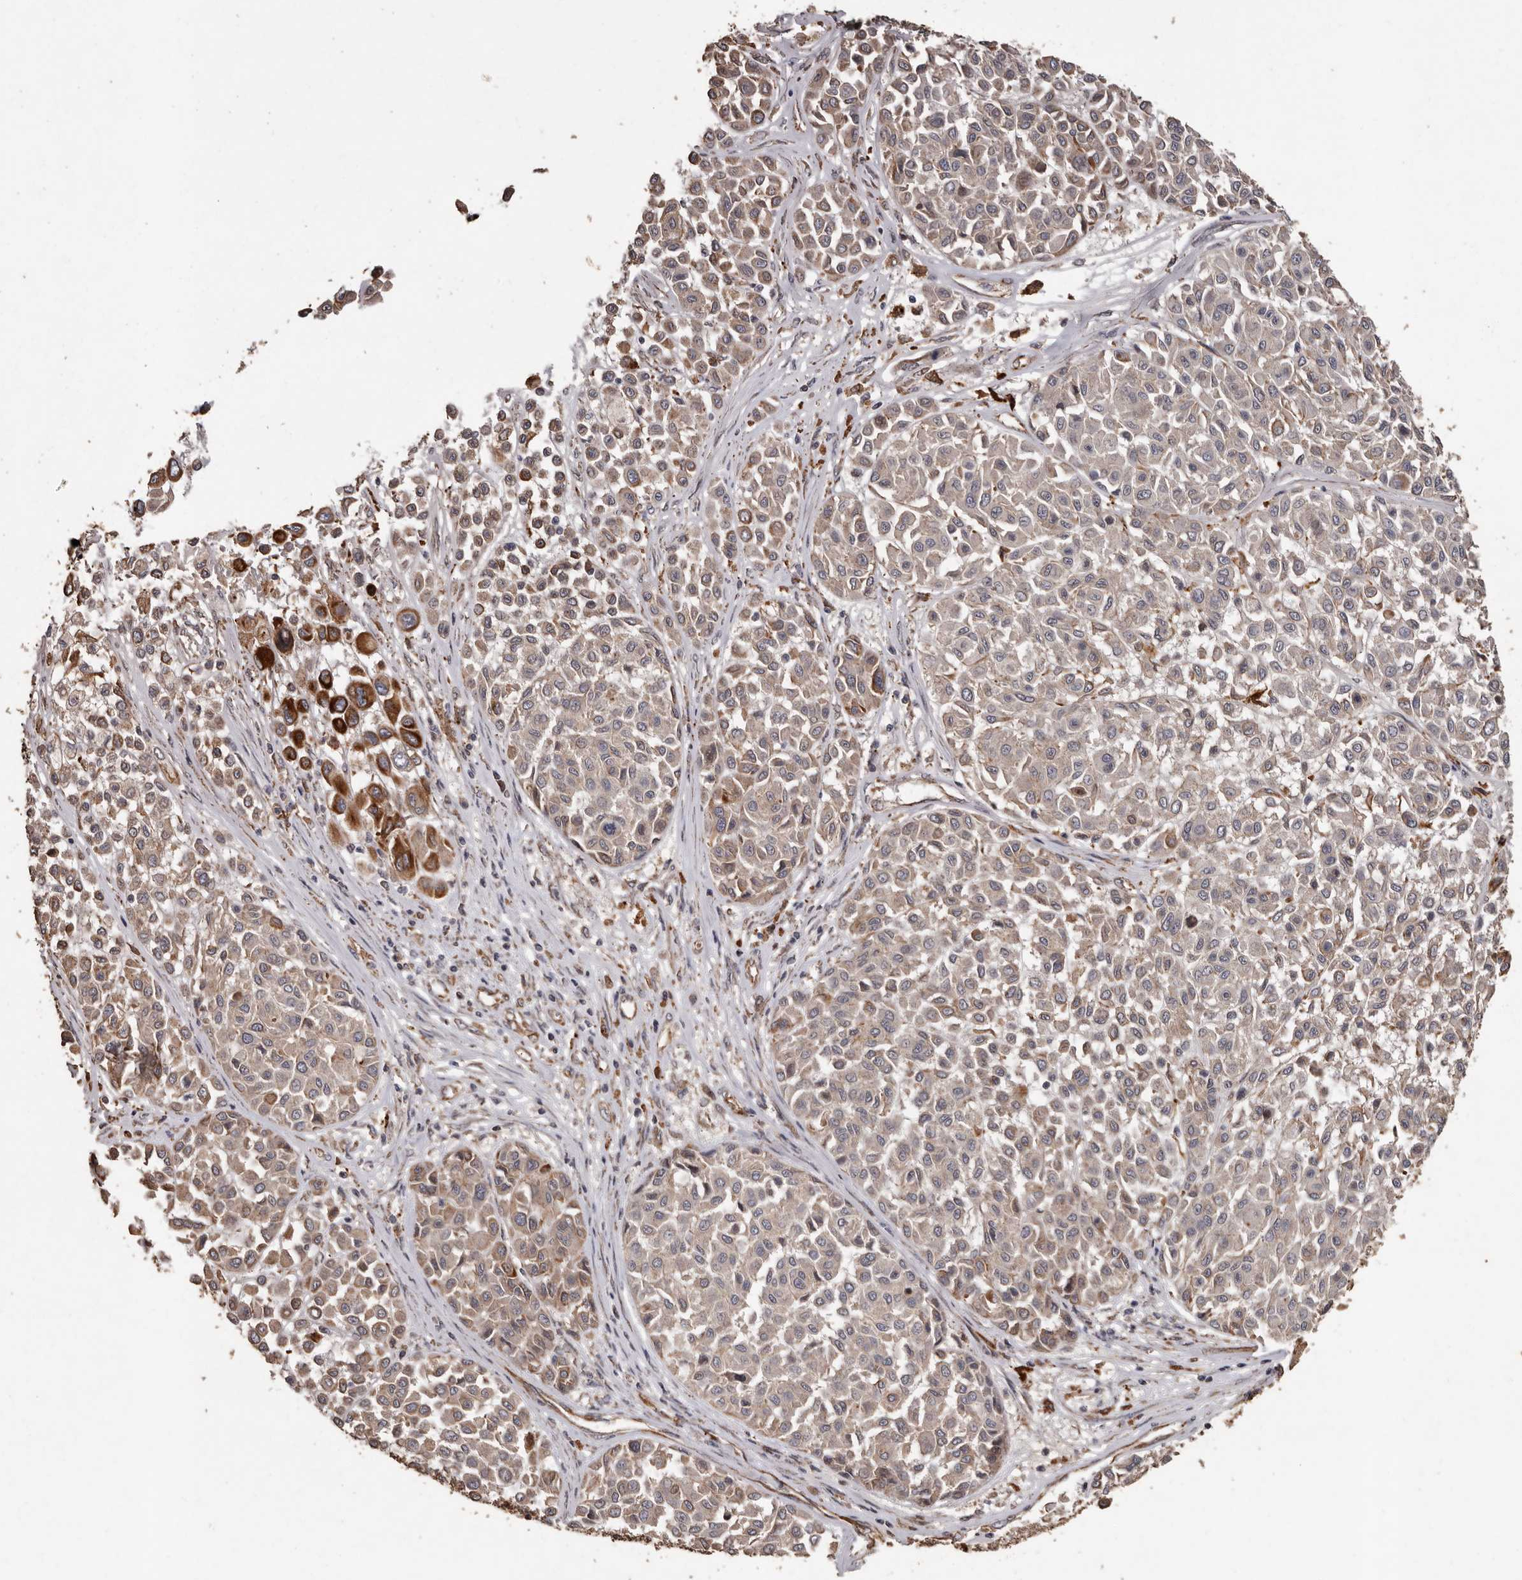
{"staining": {"intensity": "weak", "quantity": ">75%", "location": "cytoplasmic/membranous"}, "tissue": "melanoma", "cell_type": "Tumor cells", "image_type": "cancer", "snomed": [{"axis": "morphology", "description": "Malignant melanoma, Metastatic site"}, {"axis": "topography", "description": "Soft tissue"}], "caption": "This histopathology image demonstrates immunohistochemistry staining of human malignant melanoma (metastatic site), with low weak cytoplasmic/membranous positivity in about >75% of tumor cells.", "gene": "BRAT1", "patient": {"sex": "male", "age": 41}}